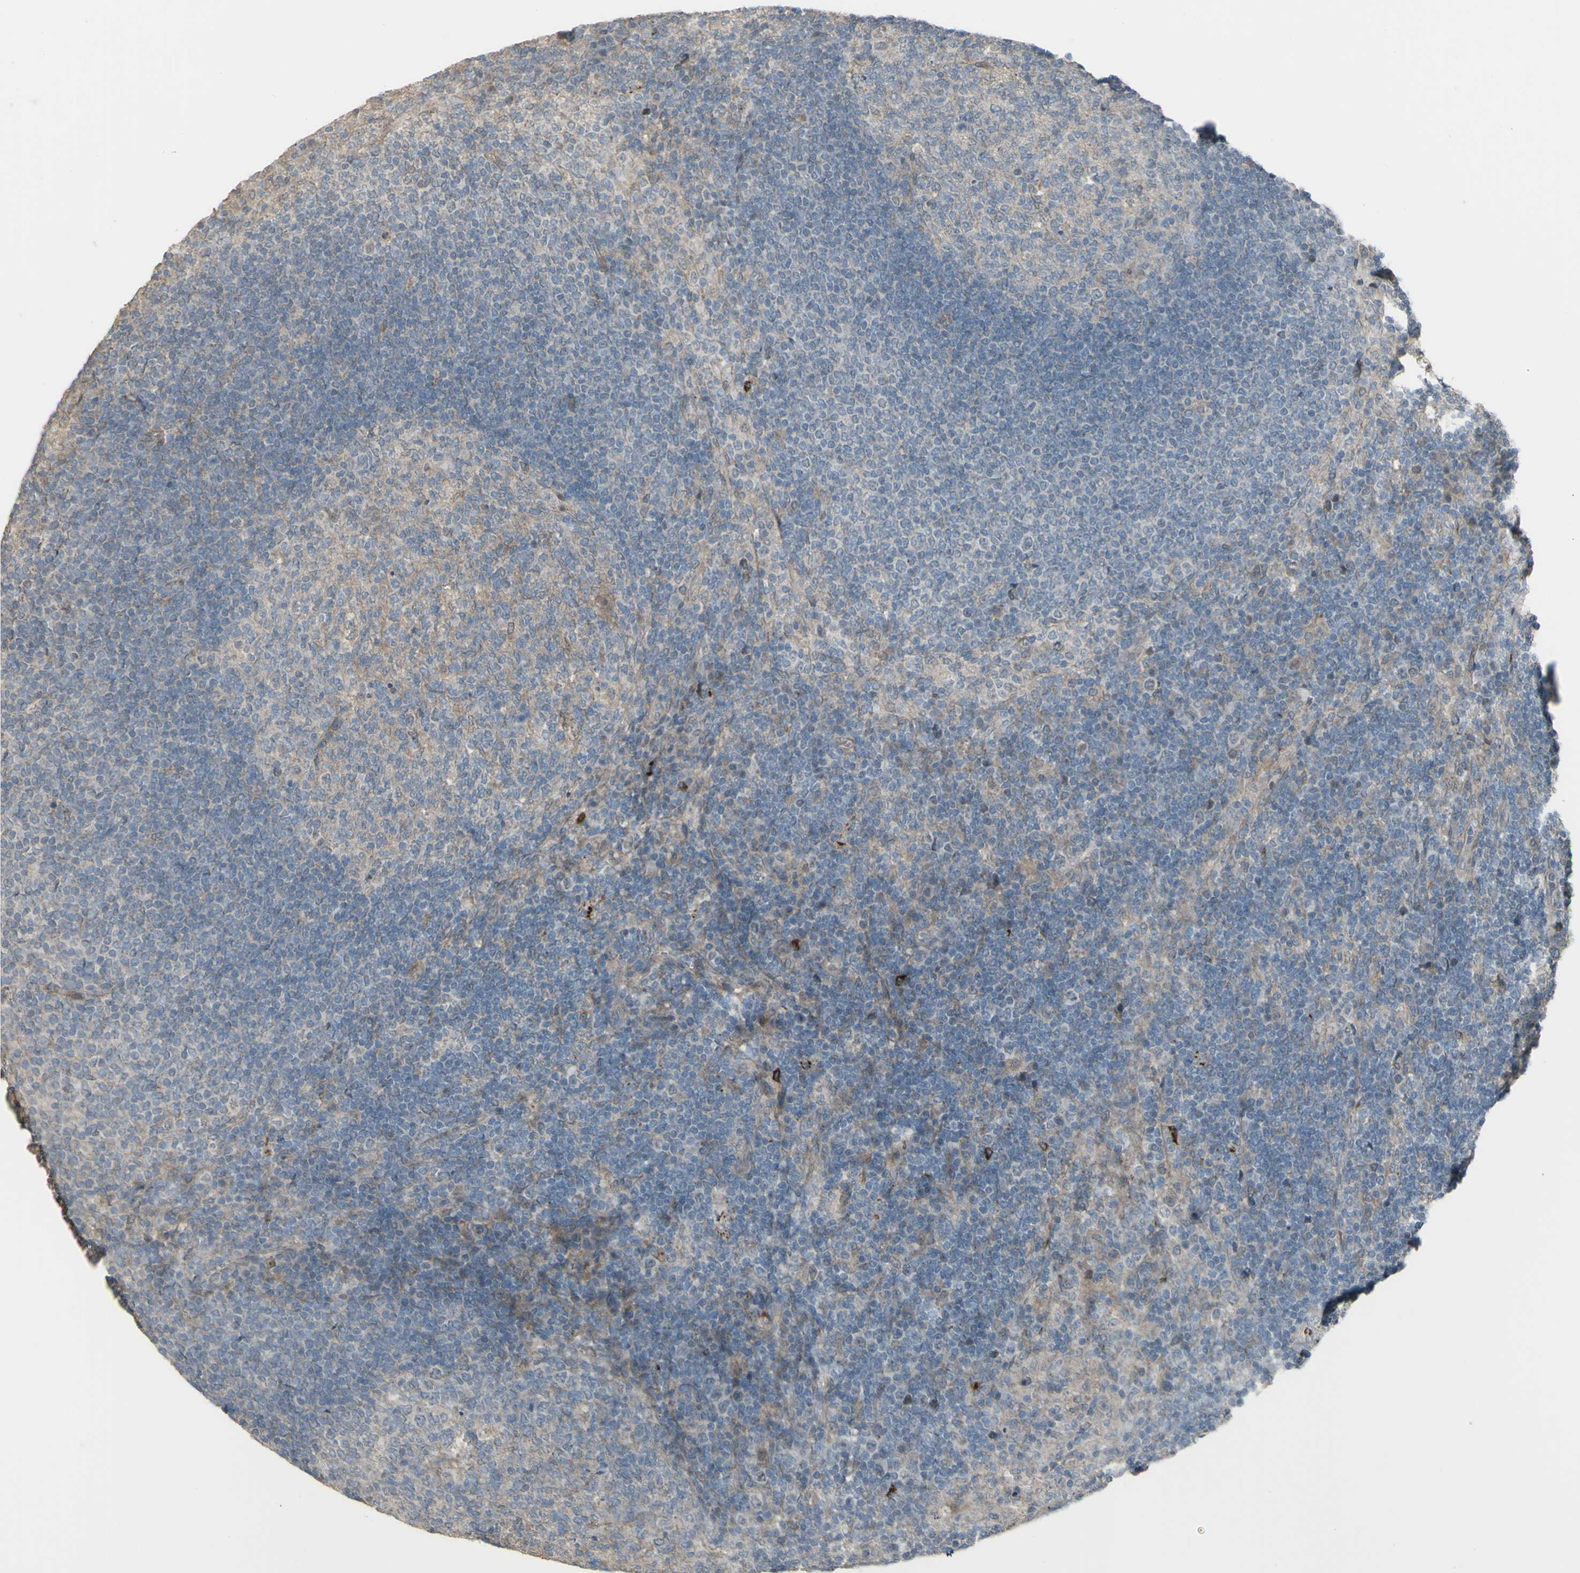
{"staining": {"intensity": "weak", "quantity": ">75%", "location": "cytoplasmic/membranous"}, "tissue": "lymph node", "cell_type": "Germinal center cells", "image_type": "normal", "snomed": [{"axis": "morphology", "description": "Normal tissue, NOS"}, {"axis": "topography", "description": "Lymph node"}], "caption": "A high-resolution micrograph shows IHC staining of benign lymph node, which demonstrates weak cytoplasmic/membranous positivity in about >75% of germinal center cells. (Brightfield microscopy of DAB IHC at high magnification).", "gene": "GRAMD1B", "patient": {"sex": "female", "age": 53}}